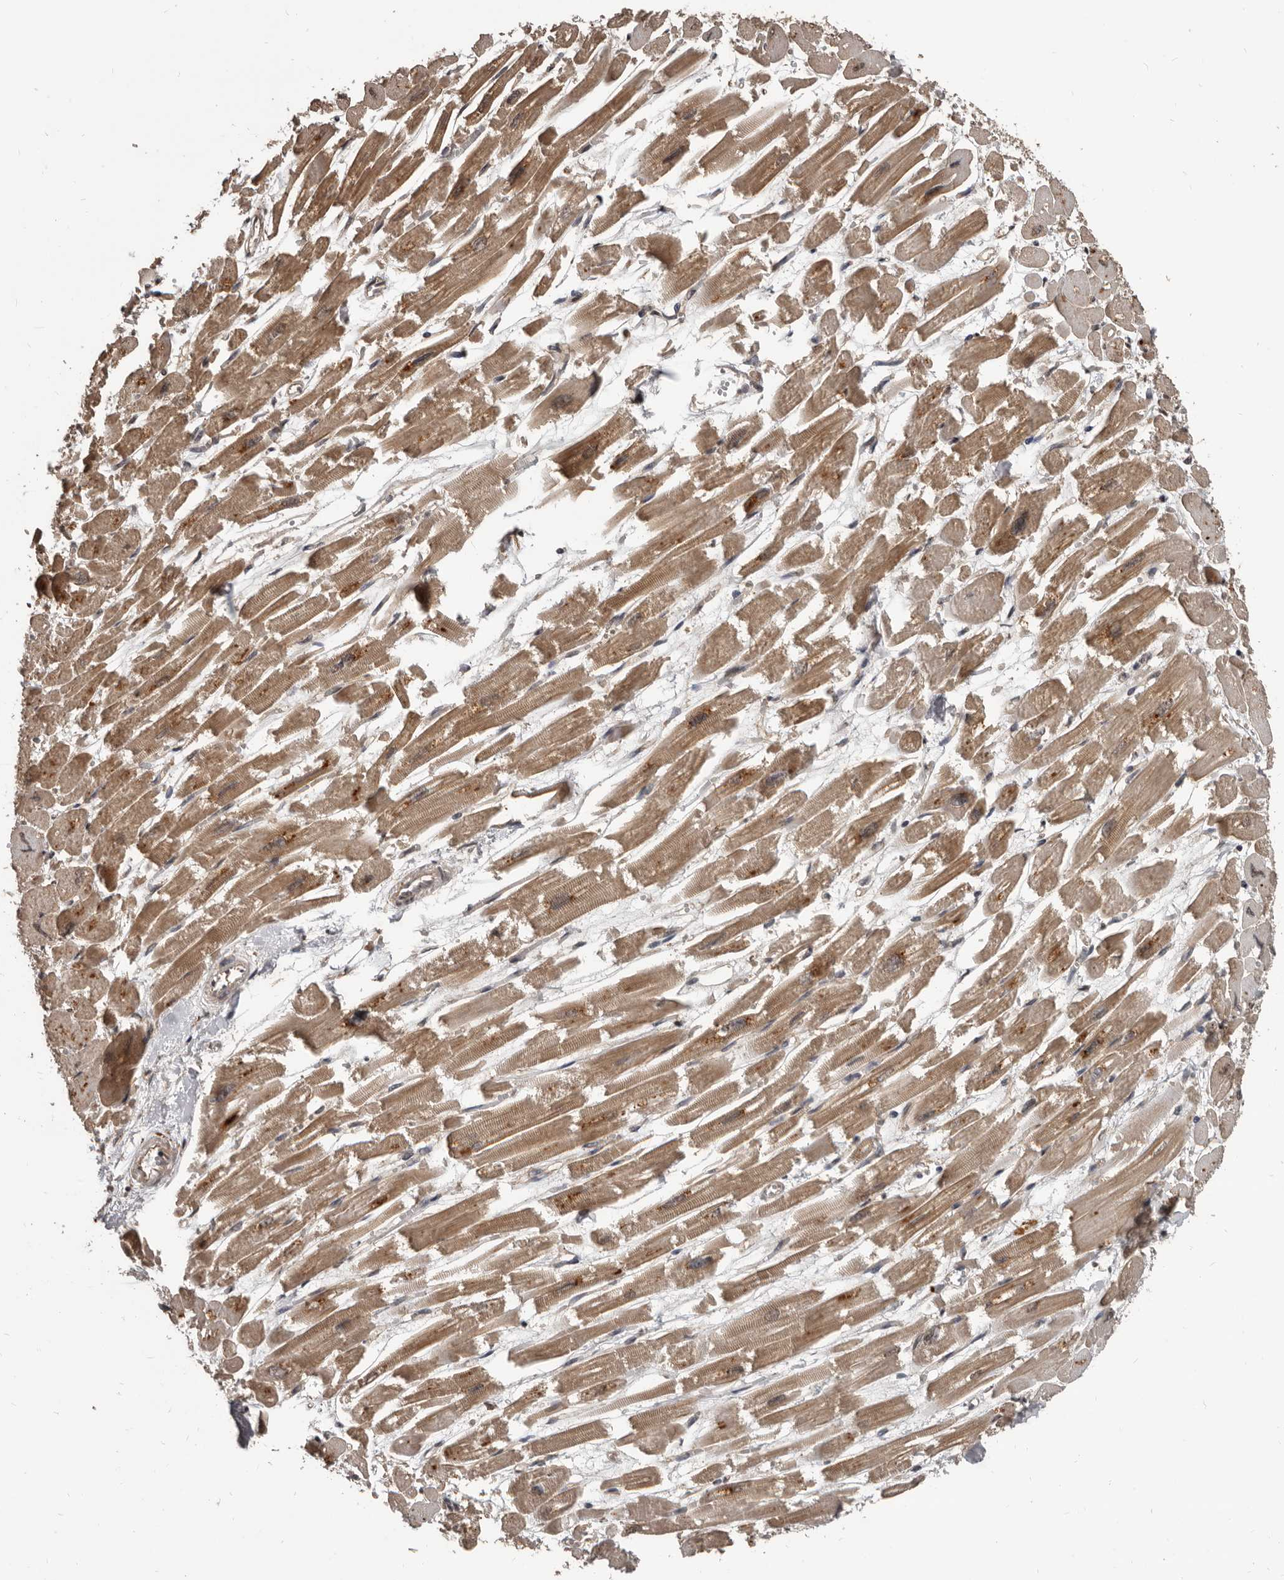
{"staining": {"intensity": "moderate", "quantity": "25%-75%", "location": "cytoplasmic/membranous"}, "tissue": "heart muscle", "cell_type": "Cardiomyocytes", "image_type": "normal", "snomed": [{"axis": "morphology", "description": "Normal tissue, NOS"}, {"axis": "topography", "description": "Heart"}], "caption": "This micrograph demonstrates IHC staining of benign human heart muscle, with medium moderate cytoplasmic/membranous positivity in about 25%-75% of cardiomyocytes.", "gene": "AHR", "patient": {"sex": "male", "age": 54}}